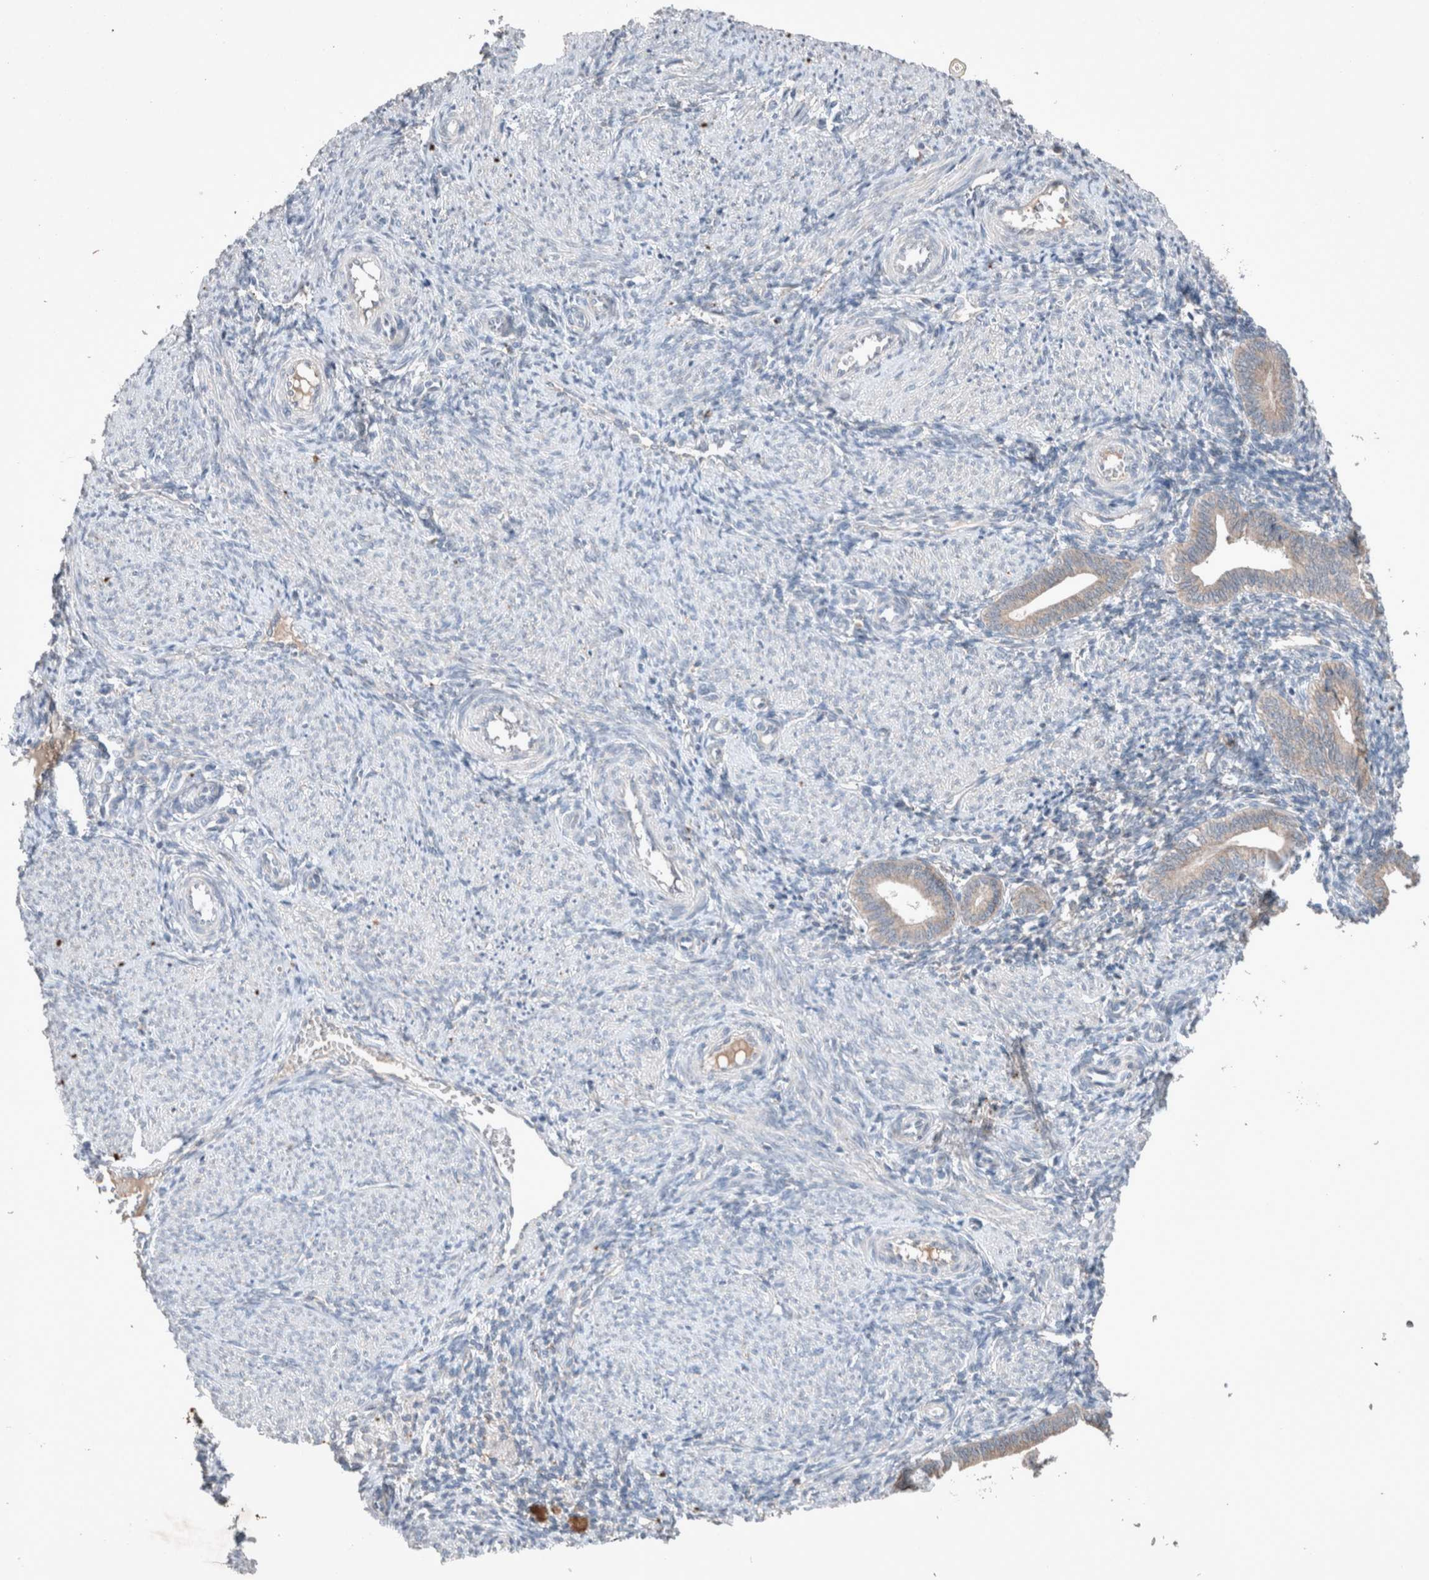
{"staining": {"intensity": "negative", "quantity": "none", "location": "none"}, "tissue": "endometrium", "cell_type": "Cells in endometrial stroma", "image_type": "normal", "snomed": [{"axis": "morphology", "description": "Normal tissue, NOS"}, {"axis": "topography", "description": "Uterus"}, {"axis": "topography", "description": "Endometrium"}], "caption": "High magnification brightfield microscopy of benign endometrium stained with DAB (3,3'-diaminobenzidine) (brown) and counterstained with hematoxylin (blue): cells in endometrial stroma show no significant staining.", "gene": "UGCG", "patient": {"sex": "female", "age": 33}}